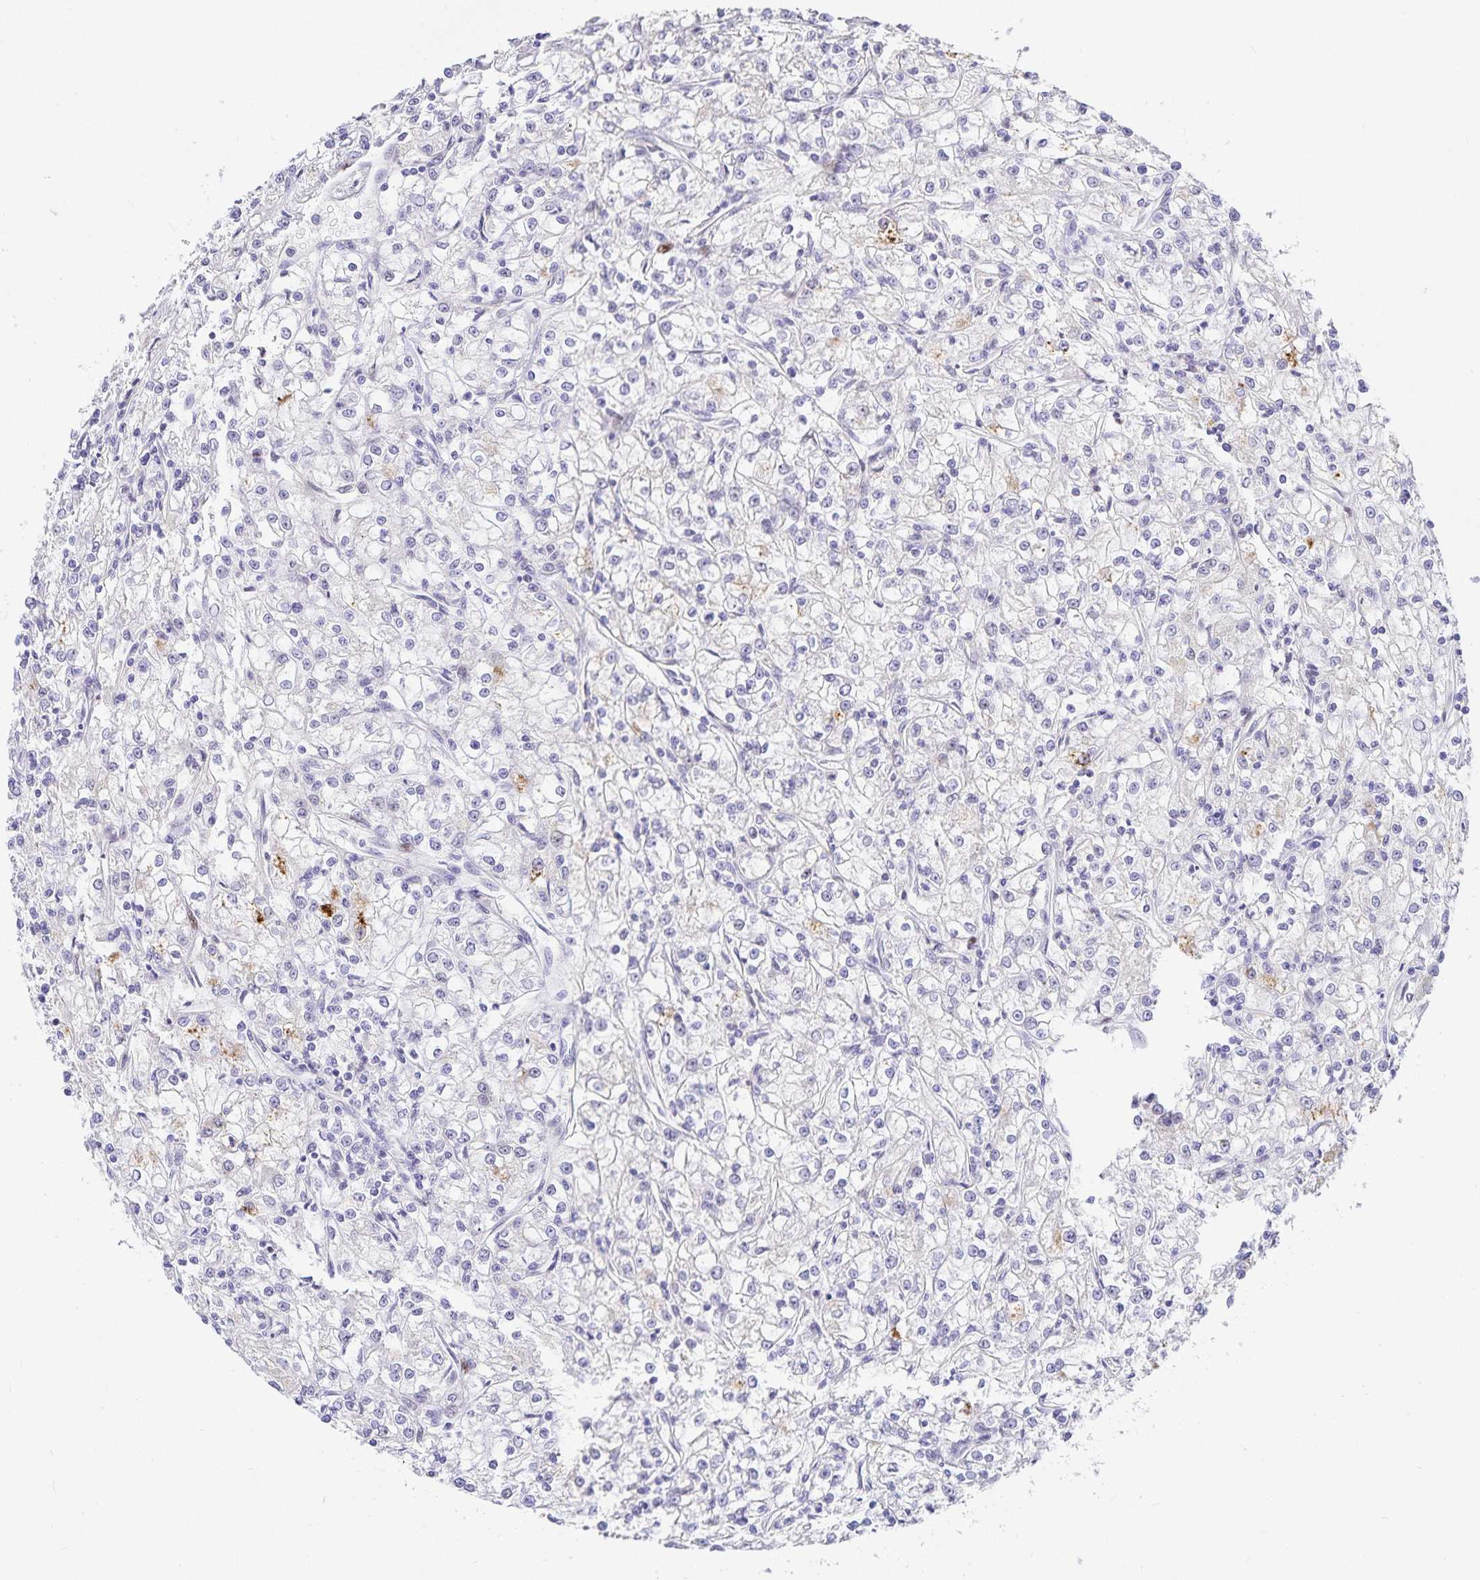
{"staining": {"intensity": "negative", "quantity": "none", "location": "none"}, "tissue": "renal cancer", "cell_type": "Tumor cells", "image_type": "cancer", "snomed": [{"axis": "morphology", "description": "Adenocarcinoma, NOS"}, {"axis": "topography", "description": "Kidney"}], "caption": "Human renal adenocarcinoma stained for a protein using immunohistochemistry shows no positivity in tumor cells.", "gene": "KBTBD13", "patient": {"sex": "female", "age": 59}}